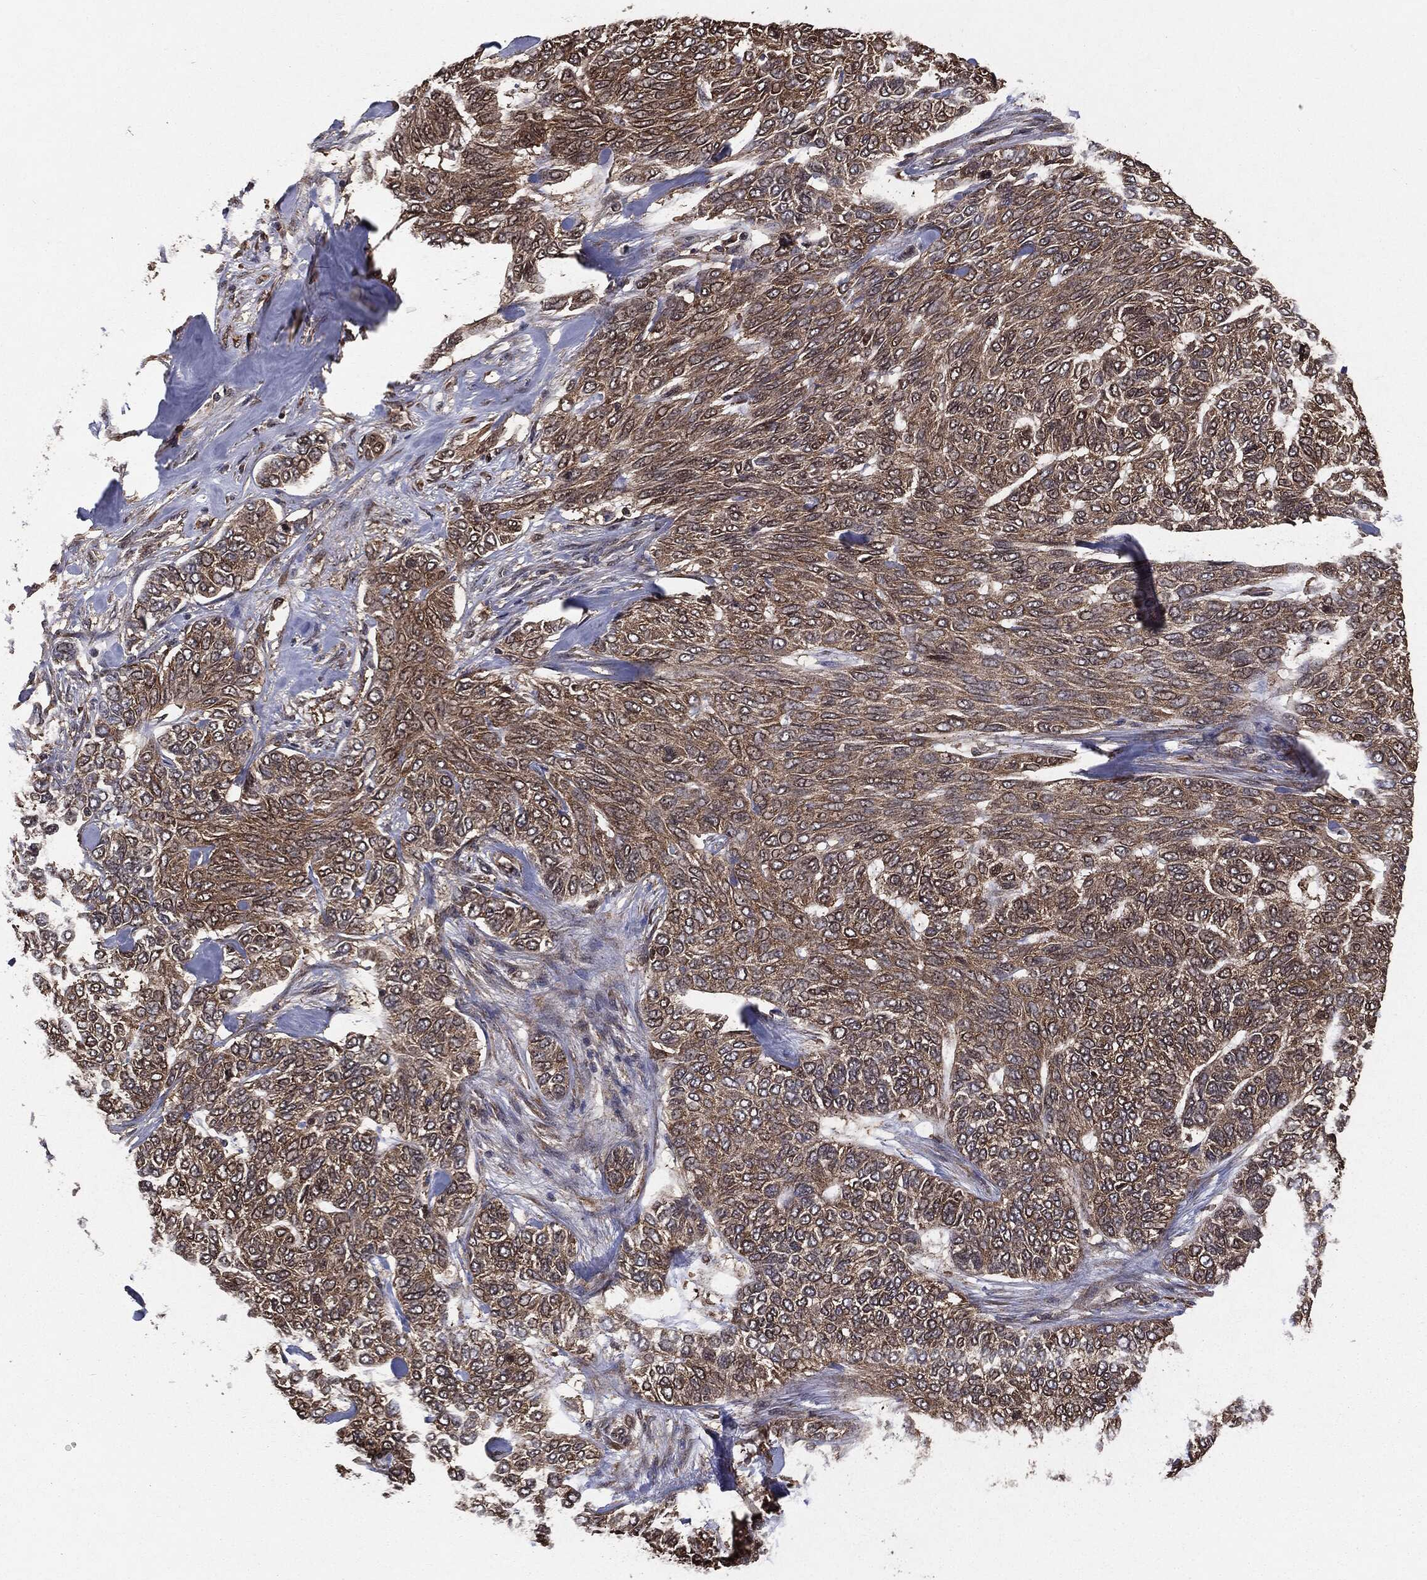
{"staining": {"intensity": "weak", "quantity": ">75%", "location": "cytoplasmic/membranous"}, "tissue": "skin cancer", "cell_type": "Tumor cells", "image_type": "cancer", "snomed": [{"axis": "morphology", "description": "Basal cell carcinoma"}, {"axis": "topography", "description": "Skin"}], "caption": "IHC of basal cell carcinoma (skin) shows low levels of weak cytoplasmic/membranous positivity in about >75% of tumor cells. Nuclei are stained in blue.", "gene": "NME1", "patient": {"sex": "female", "age": 65}}